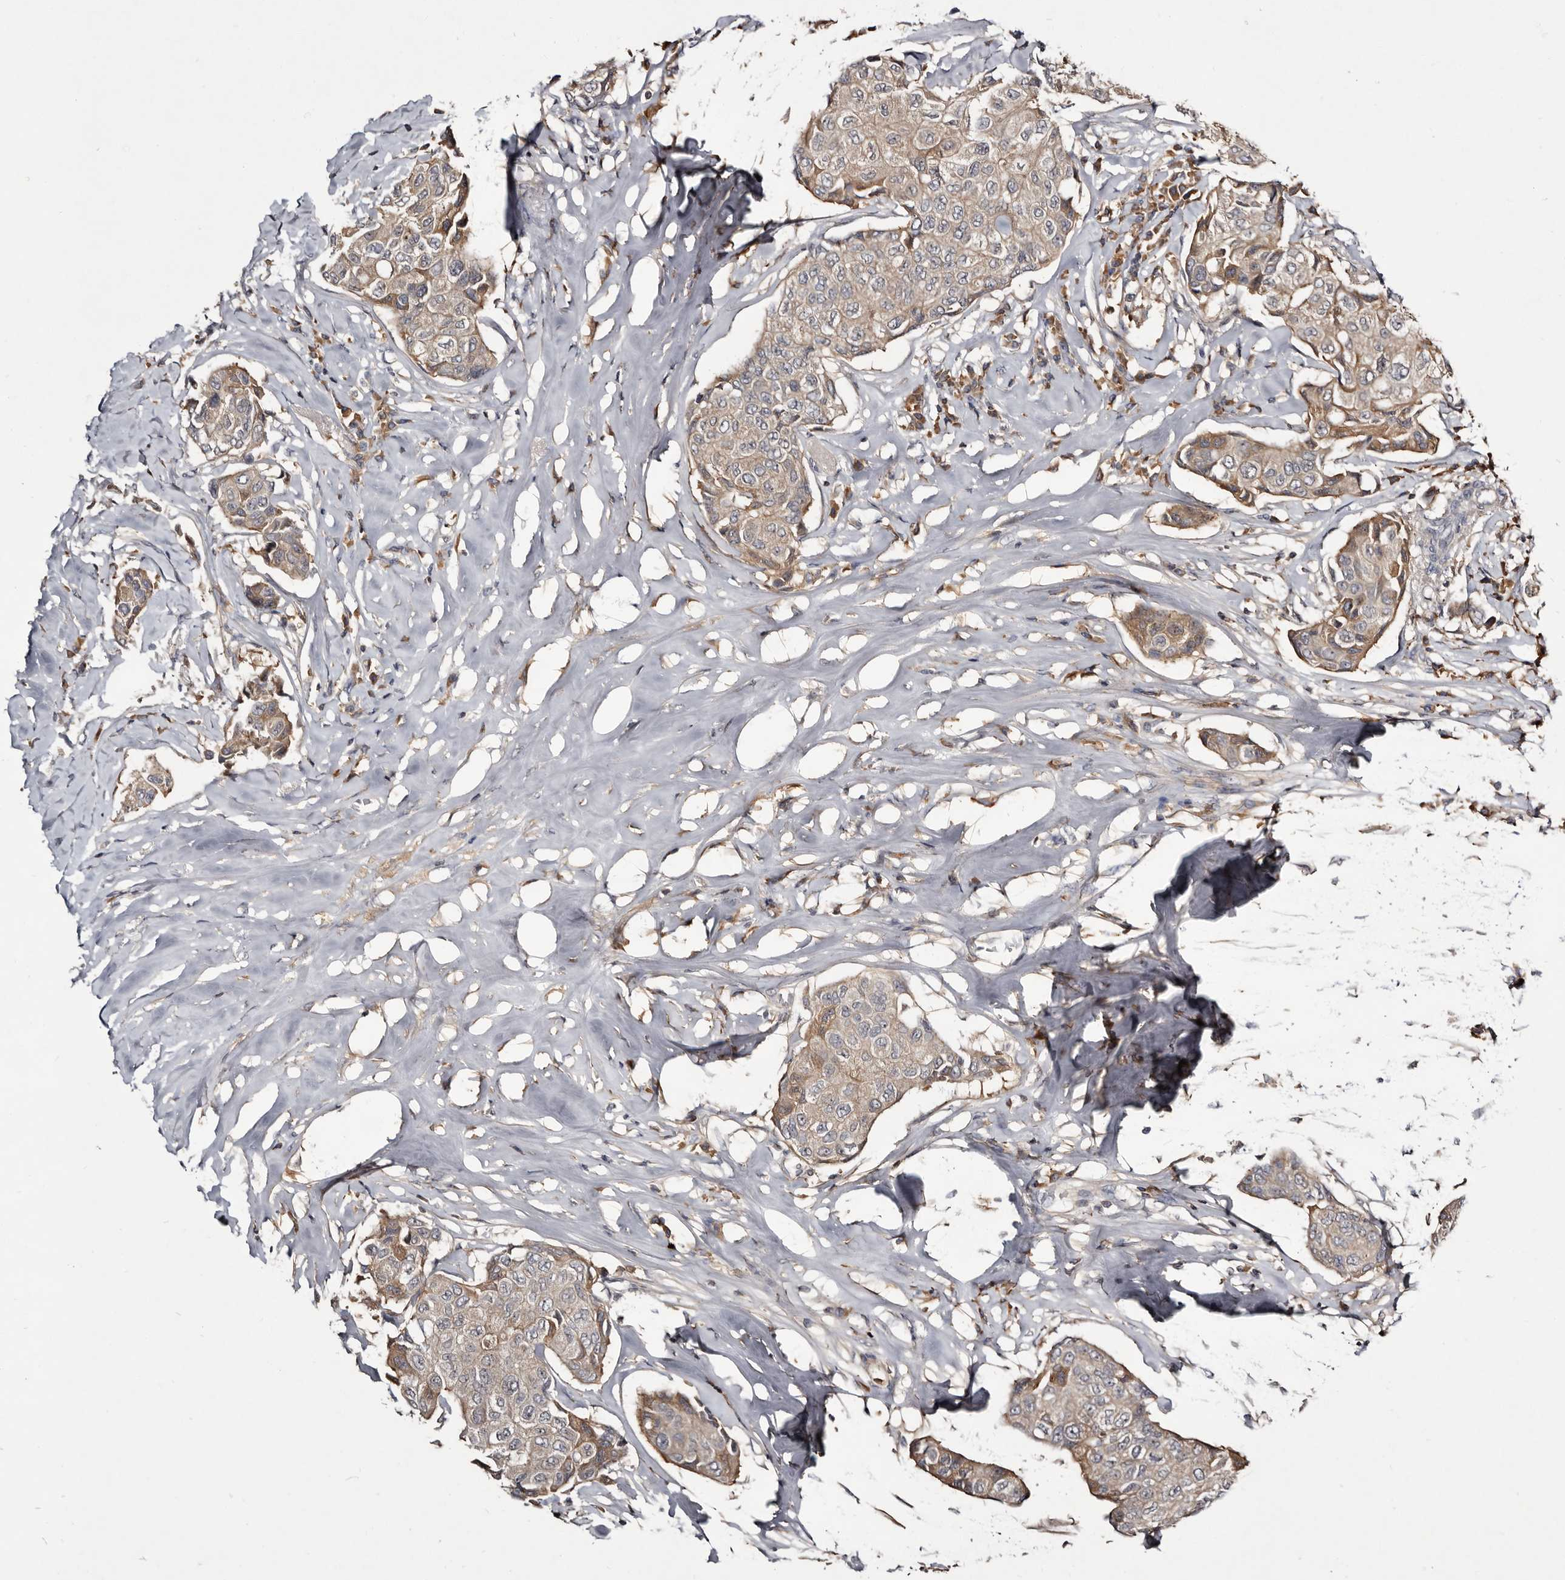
{"staining": {"intensity": "weak", "quantity": ">75%", "location": "cytoplasmic/membranous"}, "tissue": "breast cancer", "cell_type": "Tumor cells", "image_type": "cancer", "snomed": [{"axis": "morphology", "description": "Duct carcinoma"}, {"axis": "topography", "description": "Breast"}], "caption": "High-magnification brightfield microscopy of breast cancer (infiltrating ductal carcinoma) stained with DAB (brown) and counterstained with hematoxylin (blue). tumor cells exhibit weak cytoplasmic/membranous positivity is appreciated in approximately>75% of cells.", "gene": "TTC39A", "patient": {"sex": "female", "age": 80}}